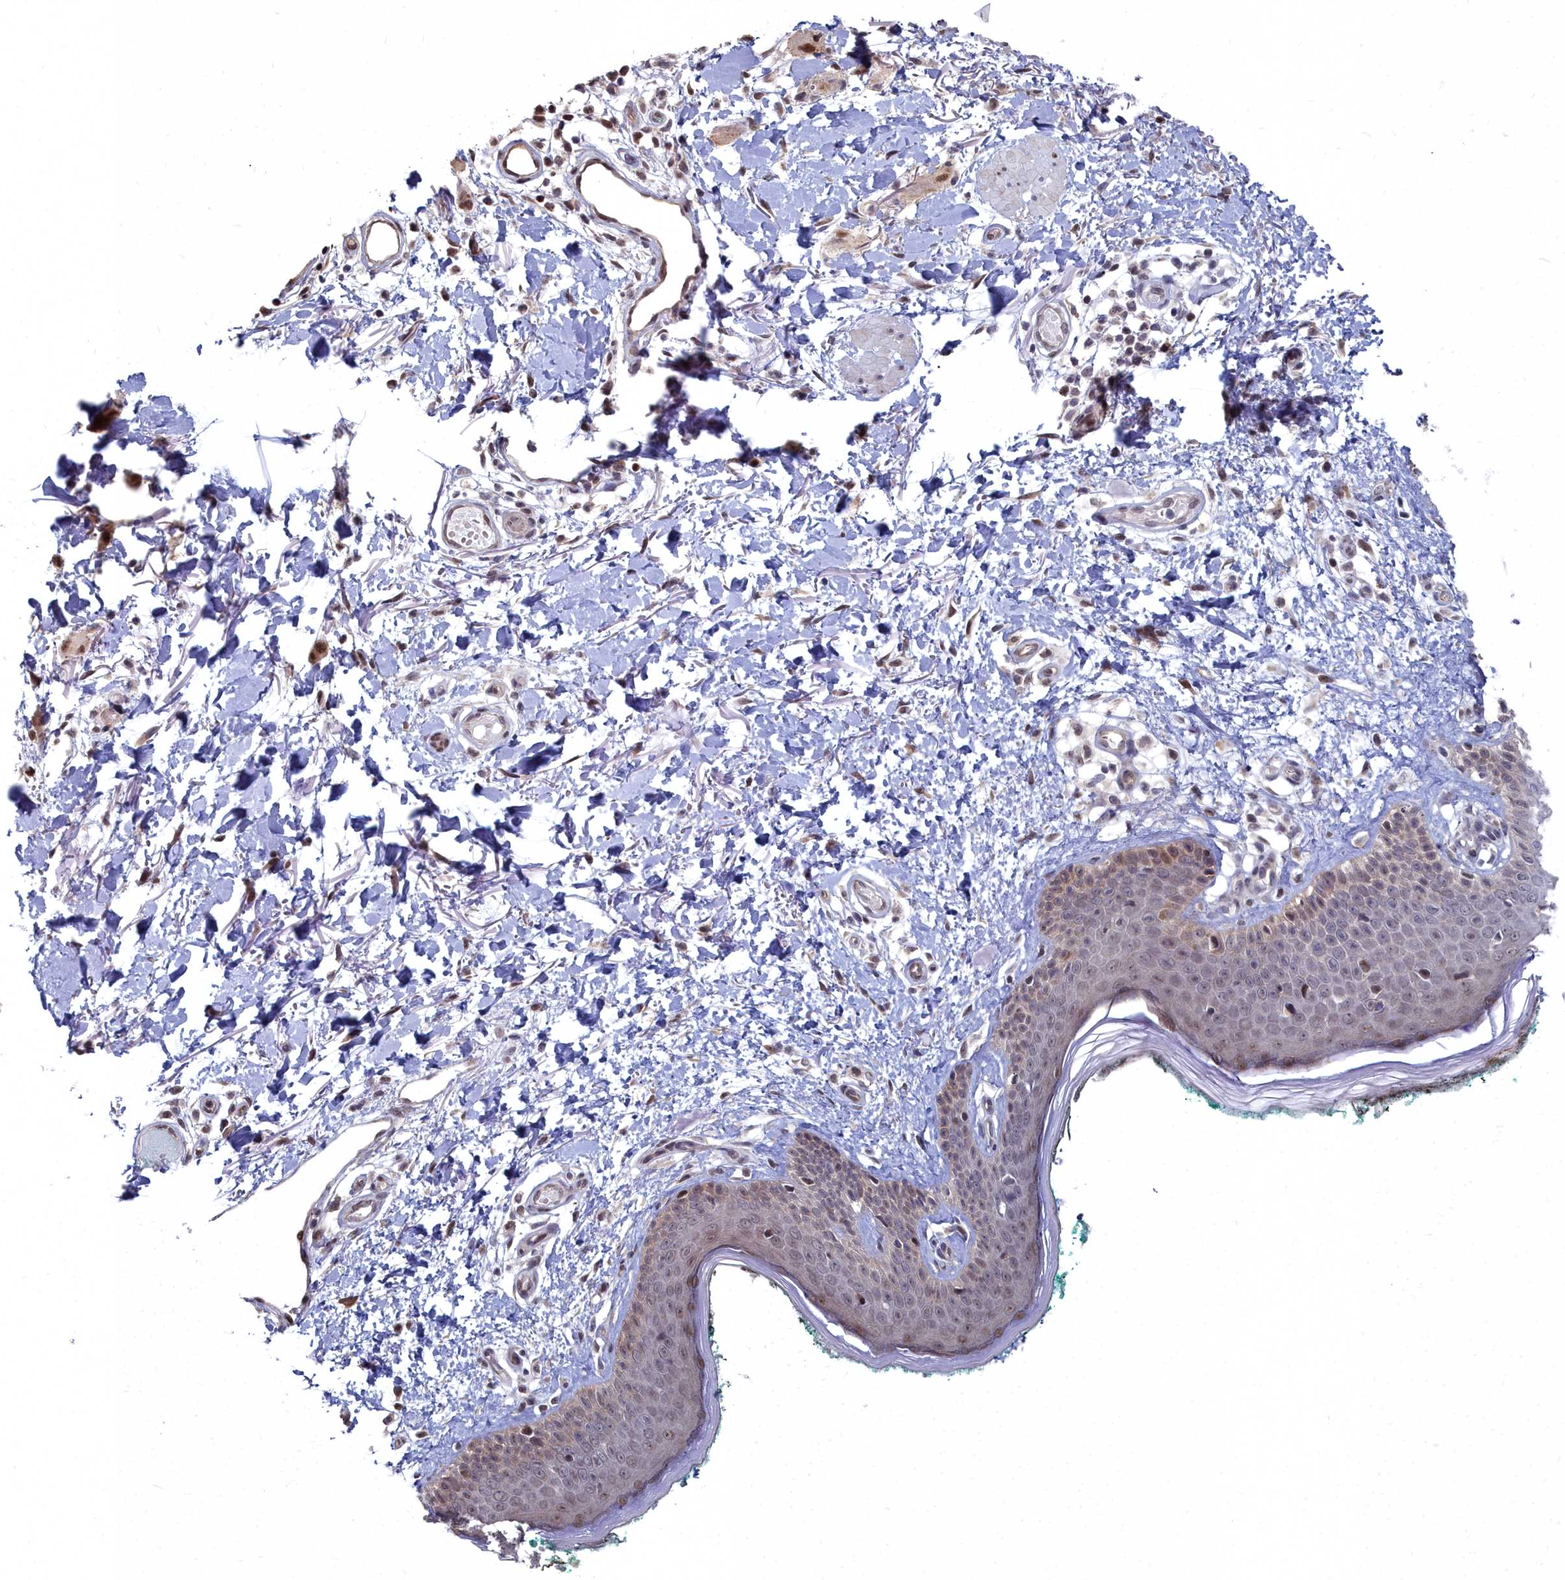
{"staining": {"intensity": "moderate", "quantity": ">75%", "location": "nuclear"}, "tissue": "skin", "cell_type": "Fibroblasts", "image_type": "normal", "snomed": [{"axis": "morphology", "description": "Normal tissue, NOS"}, {"axis": "morphology", "description": "Malignant melanoma, NOS"}, {"axis": "topography", "description": "Skin"}], "caption": "This is a micrograph of immunohistochemistry staining of normal skin, which shows moderate staining in the nuclear of fibroblasts.", "gene": "RPS27A", "patient": {"sex": "male", "age": 62}}